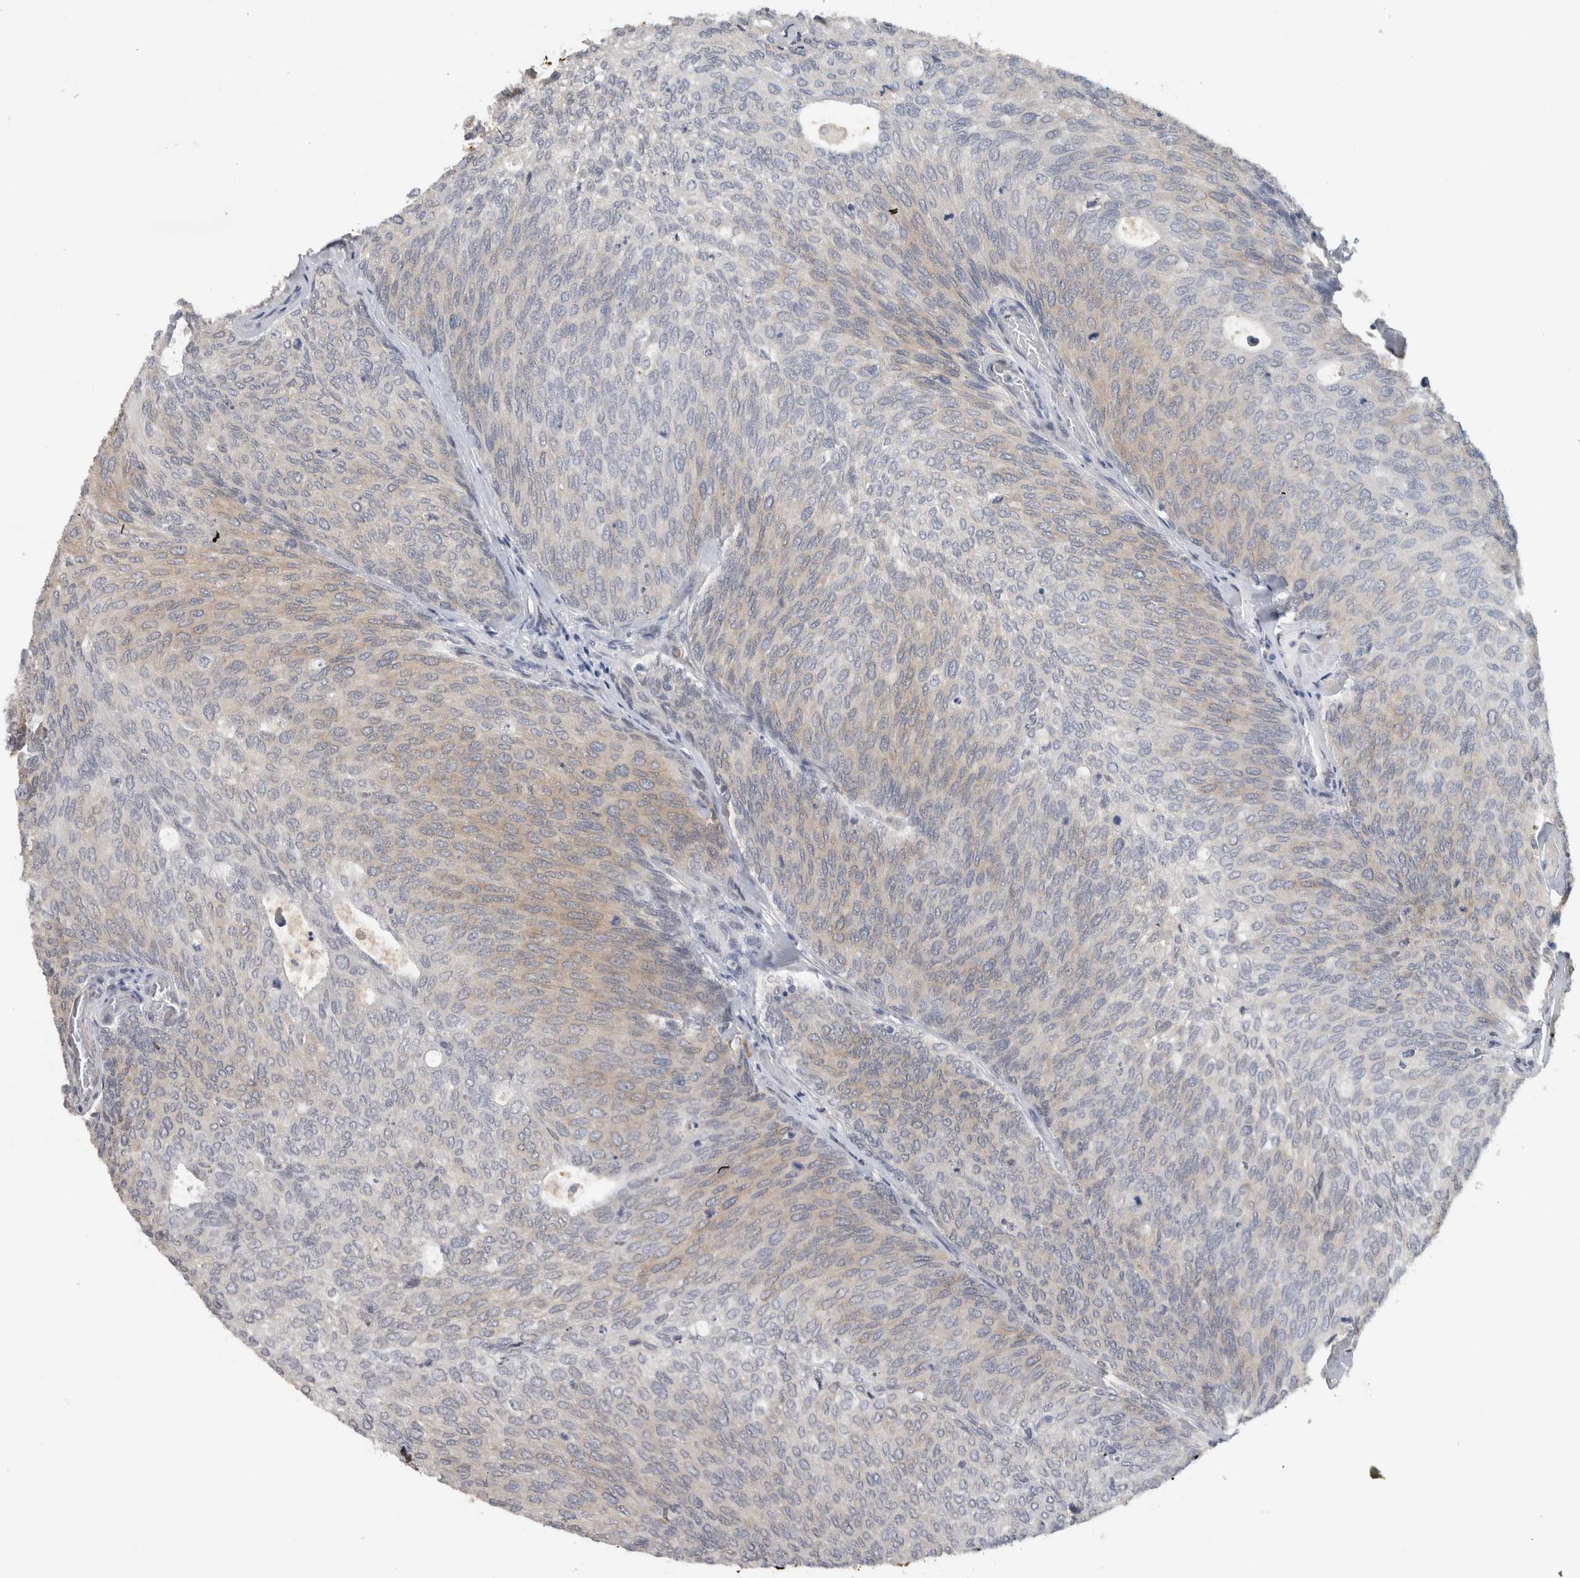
{"staining": {"intensity": "weak", "quantity": "<25%", "location": "cytoplasmic/membranous"}, "tissue": "urothelial cancer", "cell_type": "Tumor cells", "image_type": "cancer", "snomed": [{"axis": "morphology", "description": "Urothelial carcinoma, Low grade"}, {"axis": "topography", "description": "Urinary bladder"}], "caption": "Low-grade urothelial carcinoma stained for a protein using immunohistochemistry (IHC) exhibits no positivity tumor cells.", "gene": "PRXL2A", "patient": {"sex": "female", "age": 79}}